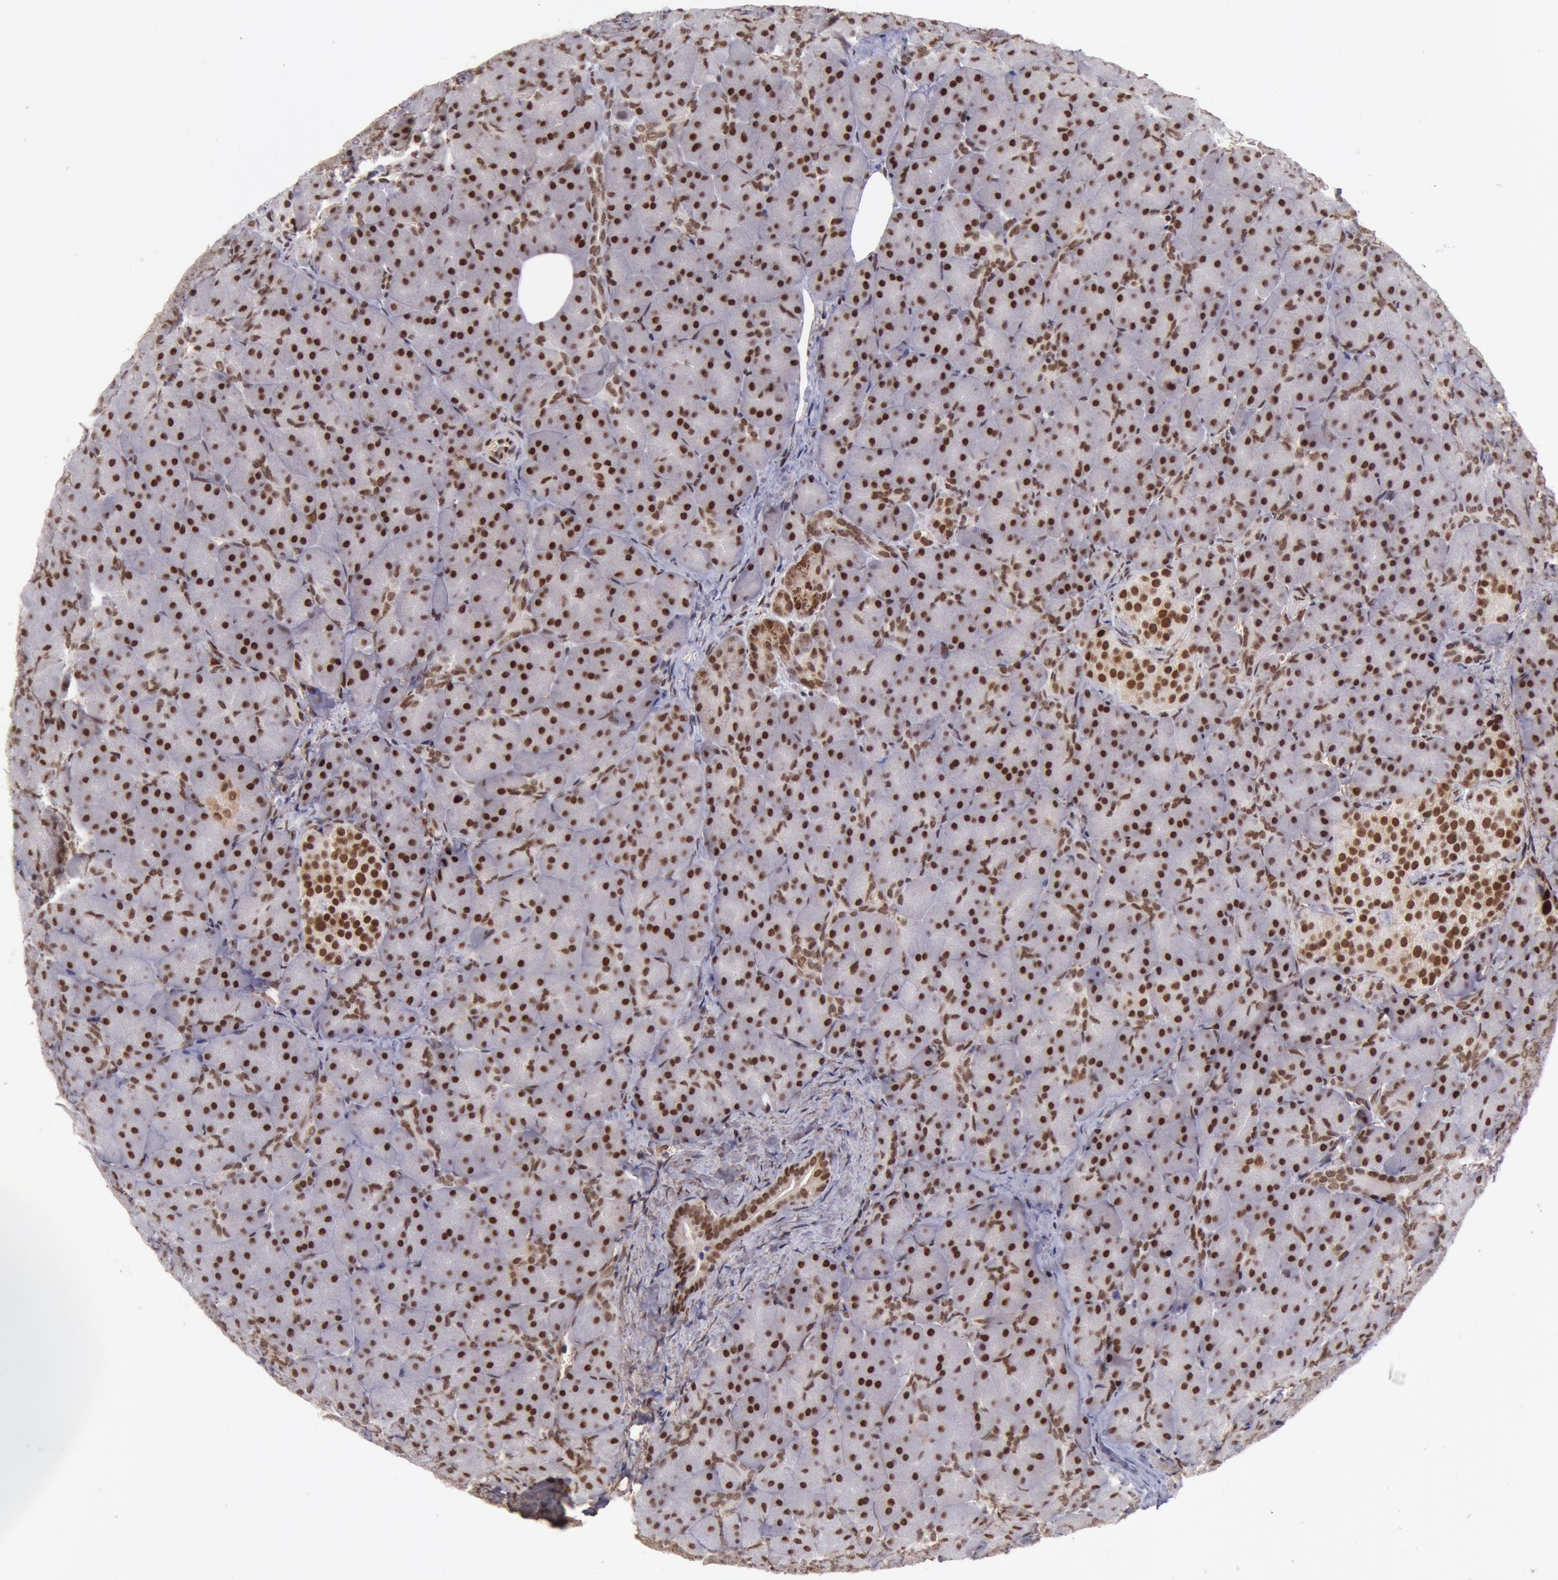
{"staining": {"intensity": "strong", "quantity": ">75%", "location": "nuclear"}, "tissue": "pancreas", "cell_type": "Exocrine glandular cells", "image_type": "normal", "snomed": [{"axis": "morphology", "description": "Normal tissue, NOS"}, {"axis": "topography", "description": "Pancreas"}], "caption": "Strong nuclear staining for a protein is identified in about >75% of exocrine glandular cells of unremarkable pancreas using IHC.", "gene": "CDKN2B", "patient": {"sex": "male", "age": 66}}